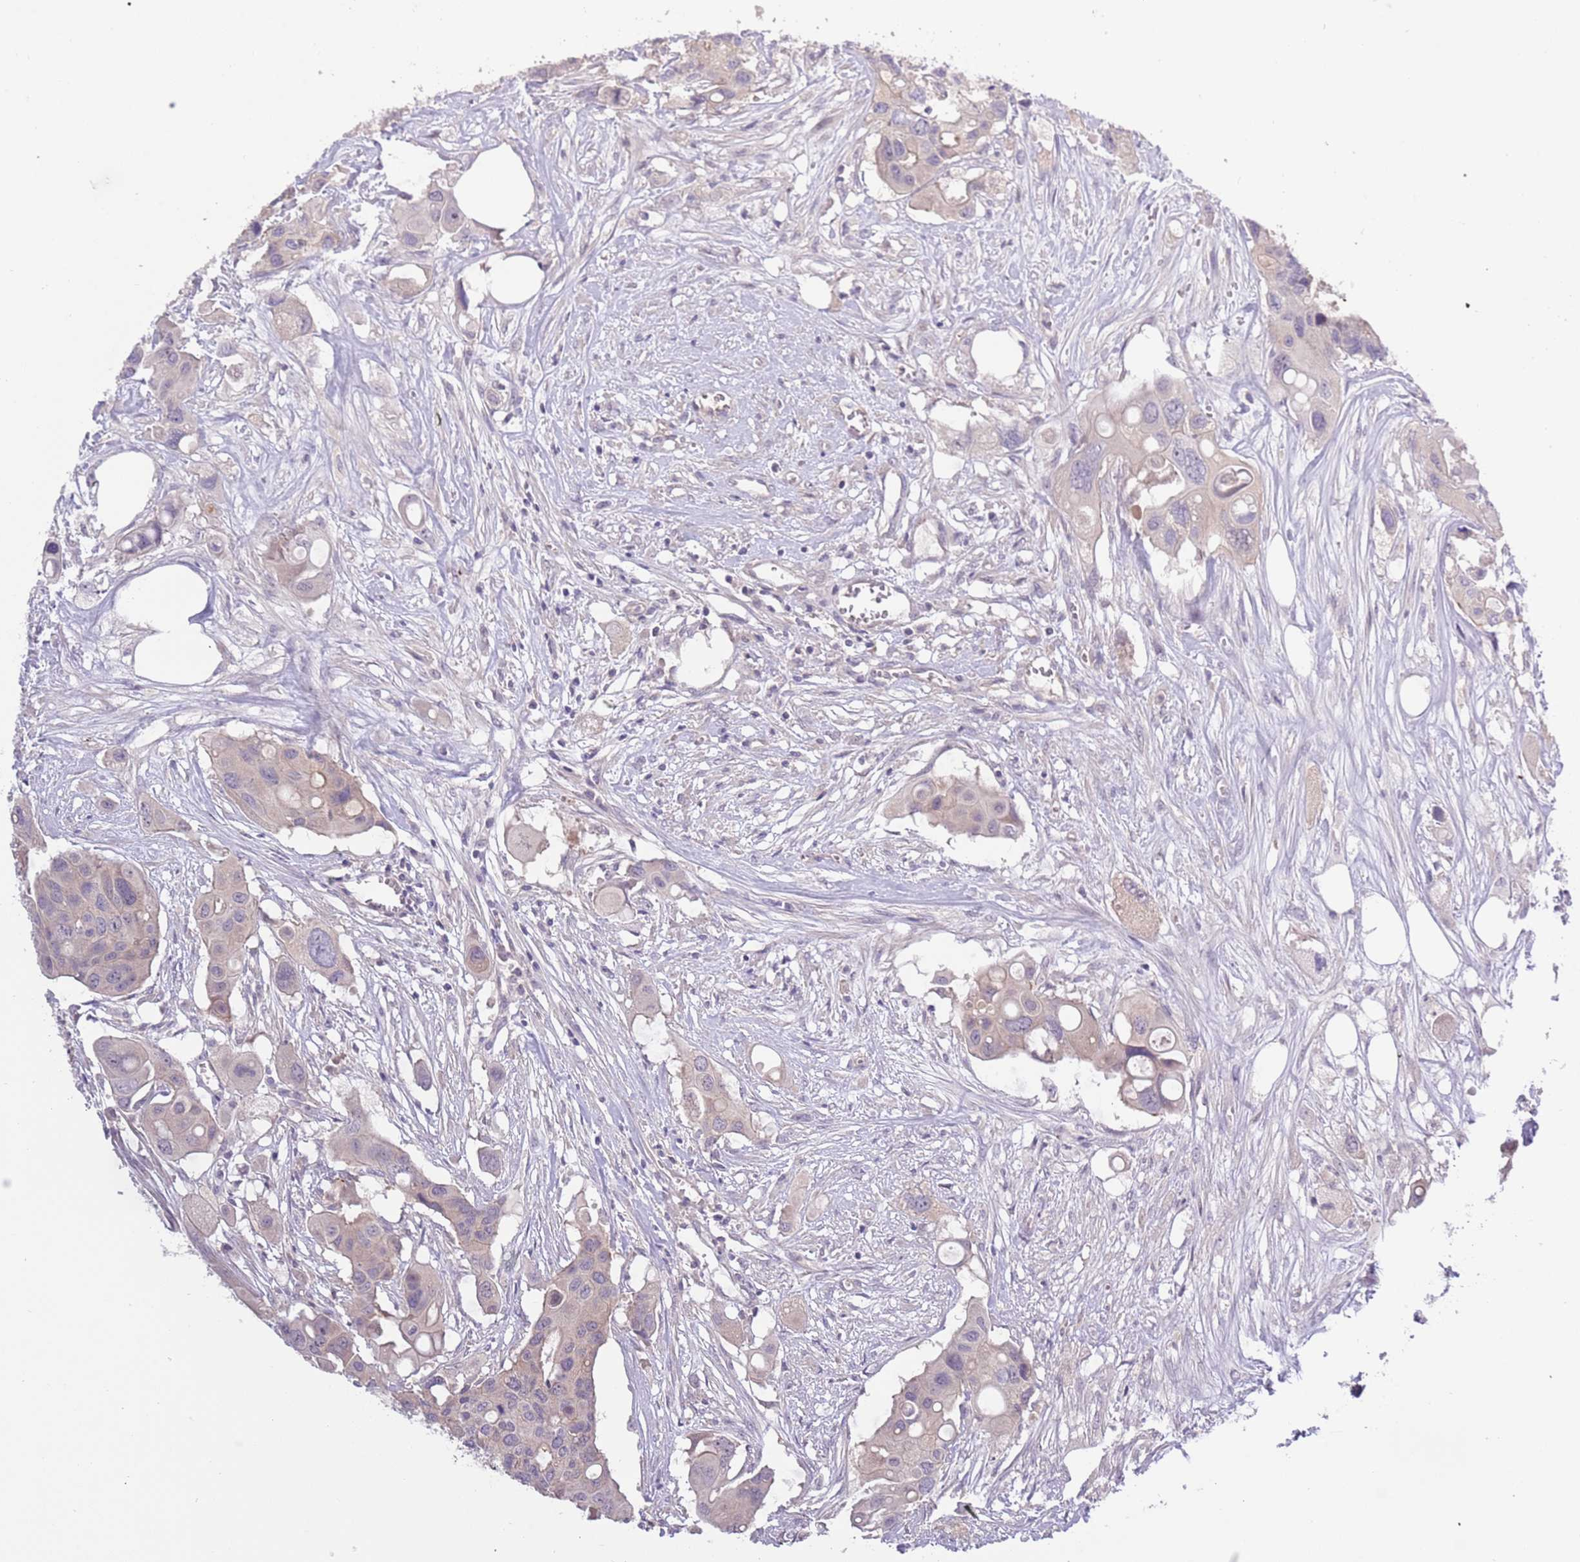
{"staining": {"intensity": "weak", "quantity": ">75%", "location": "cytoplasmic/membranous"}, "tissue": "colorectal cancer", "cell_type": "Tumor cells", "image_type": "cancer", "snomed": [{"axis": "morphology", "description": "Adenocarcinoma, NOS"}, {"axis": "topography", "description": "Colon"}], "caption": "Weak cytoplasmic/membranous staining for a protein is present in about >75% of tumor cells of adenocarcinoma (colorectal) using immunohistochemistry.", "gene": "SHROOM3", "patient": {"sex": "male", "age": 77}}